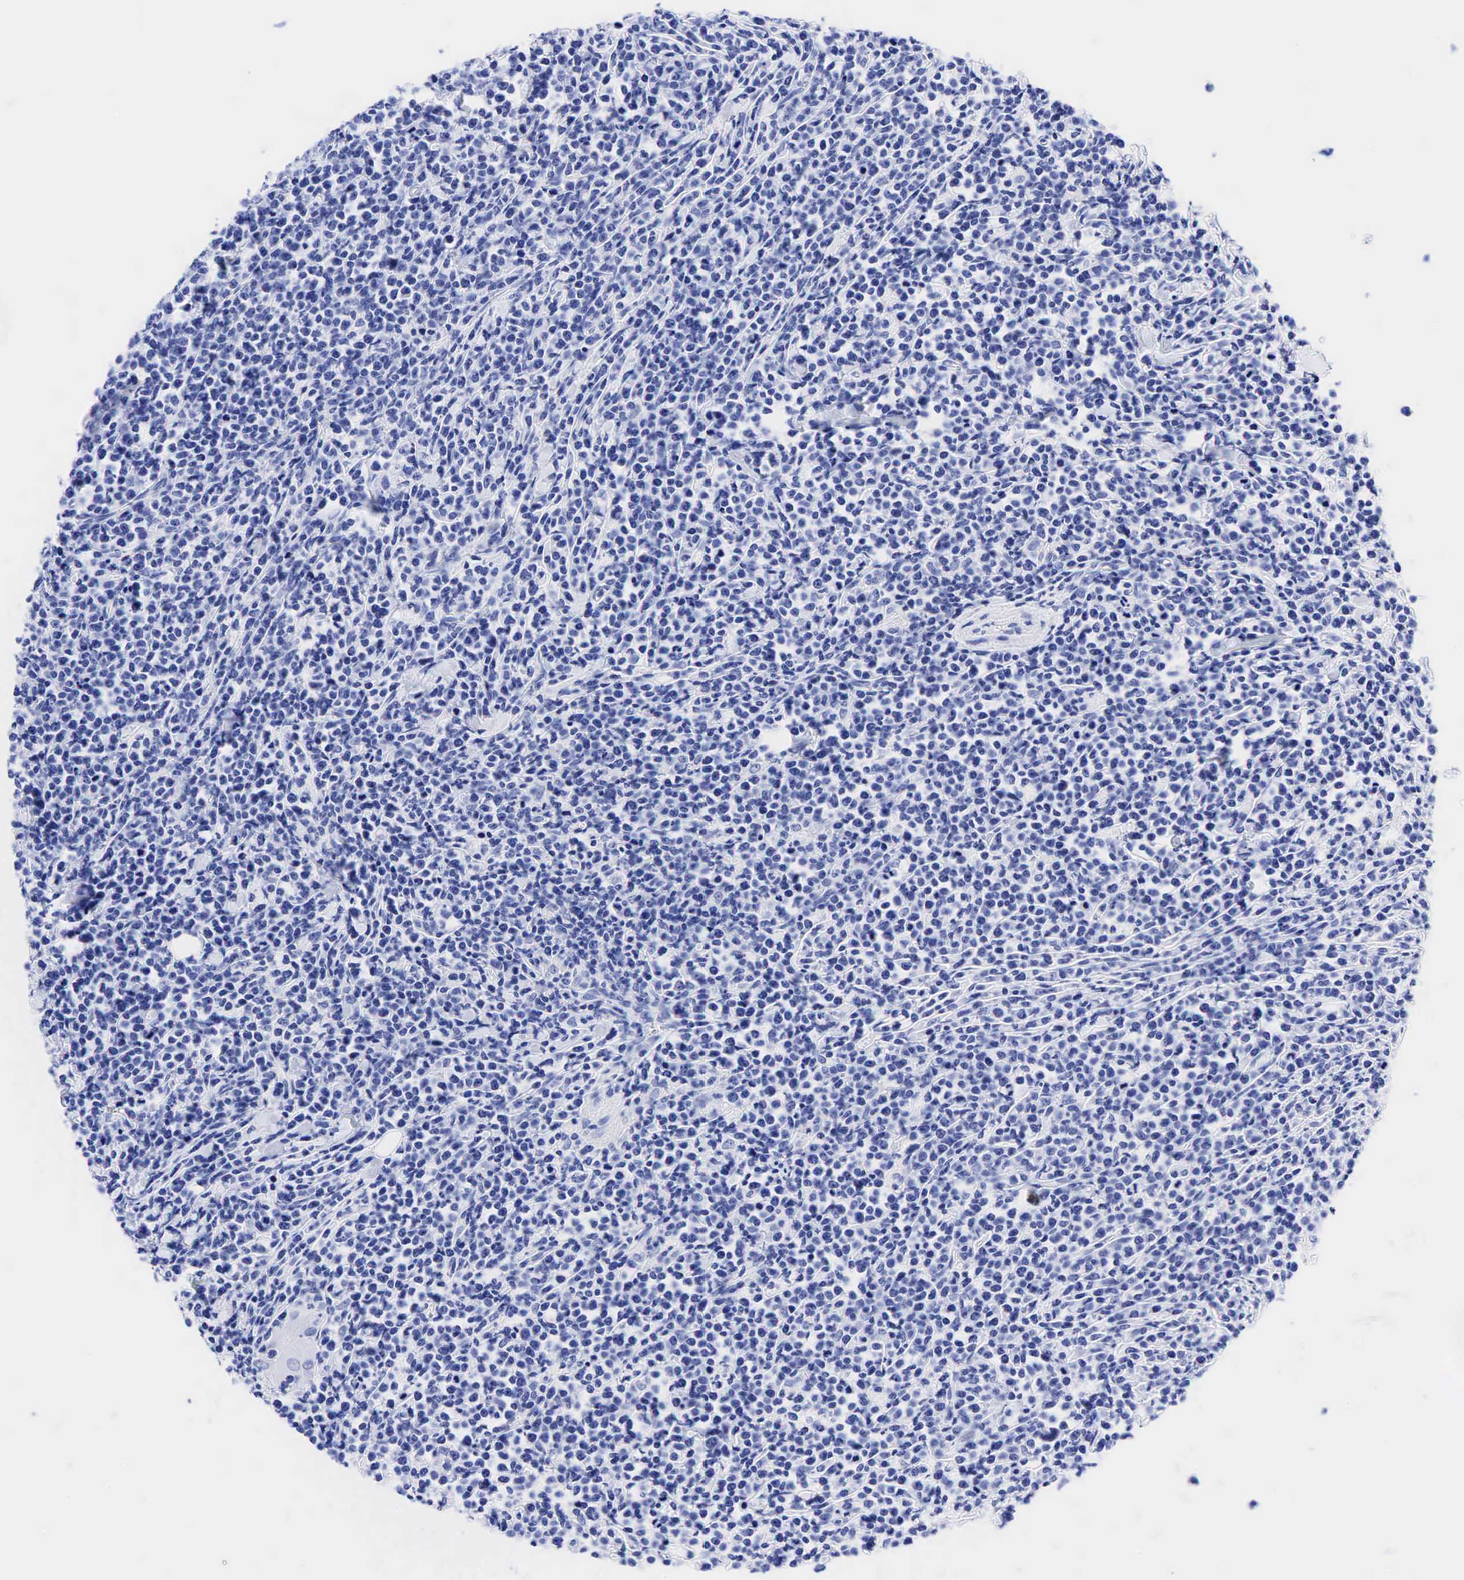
{"staining": {"intensity": "negative", "quantity": "none", "location": "none"}, "tissue": "lymphoma", "cell_type": "Tumor cells", "image_type": "cancer", "snomed": [{"axis": "morphology", "description": "Malignant lymphoma, non-Hodgkin's type, High grade"}, {"axis": "topography", "description": "Small intestine"}, {"axis": "topography", "description": "Colon"}], "caption": "Malignant lymphoma, non-Hodgkin's type (high-grade) stained for a protein using IHC demonstrates no expression tumor cells.", "gene": "CEACAM5", "patient": {"sex": "male", "age": 8}}